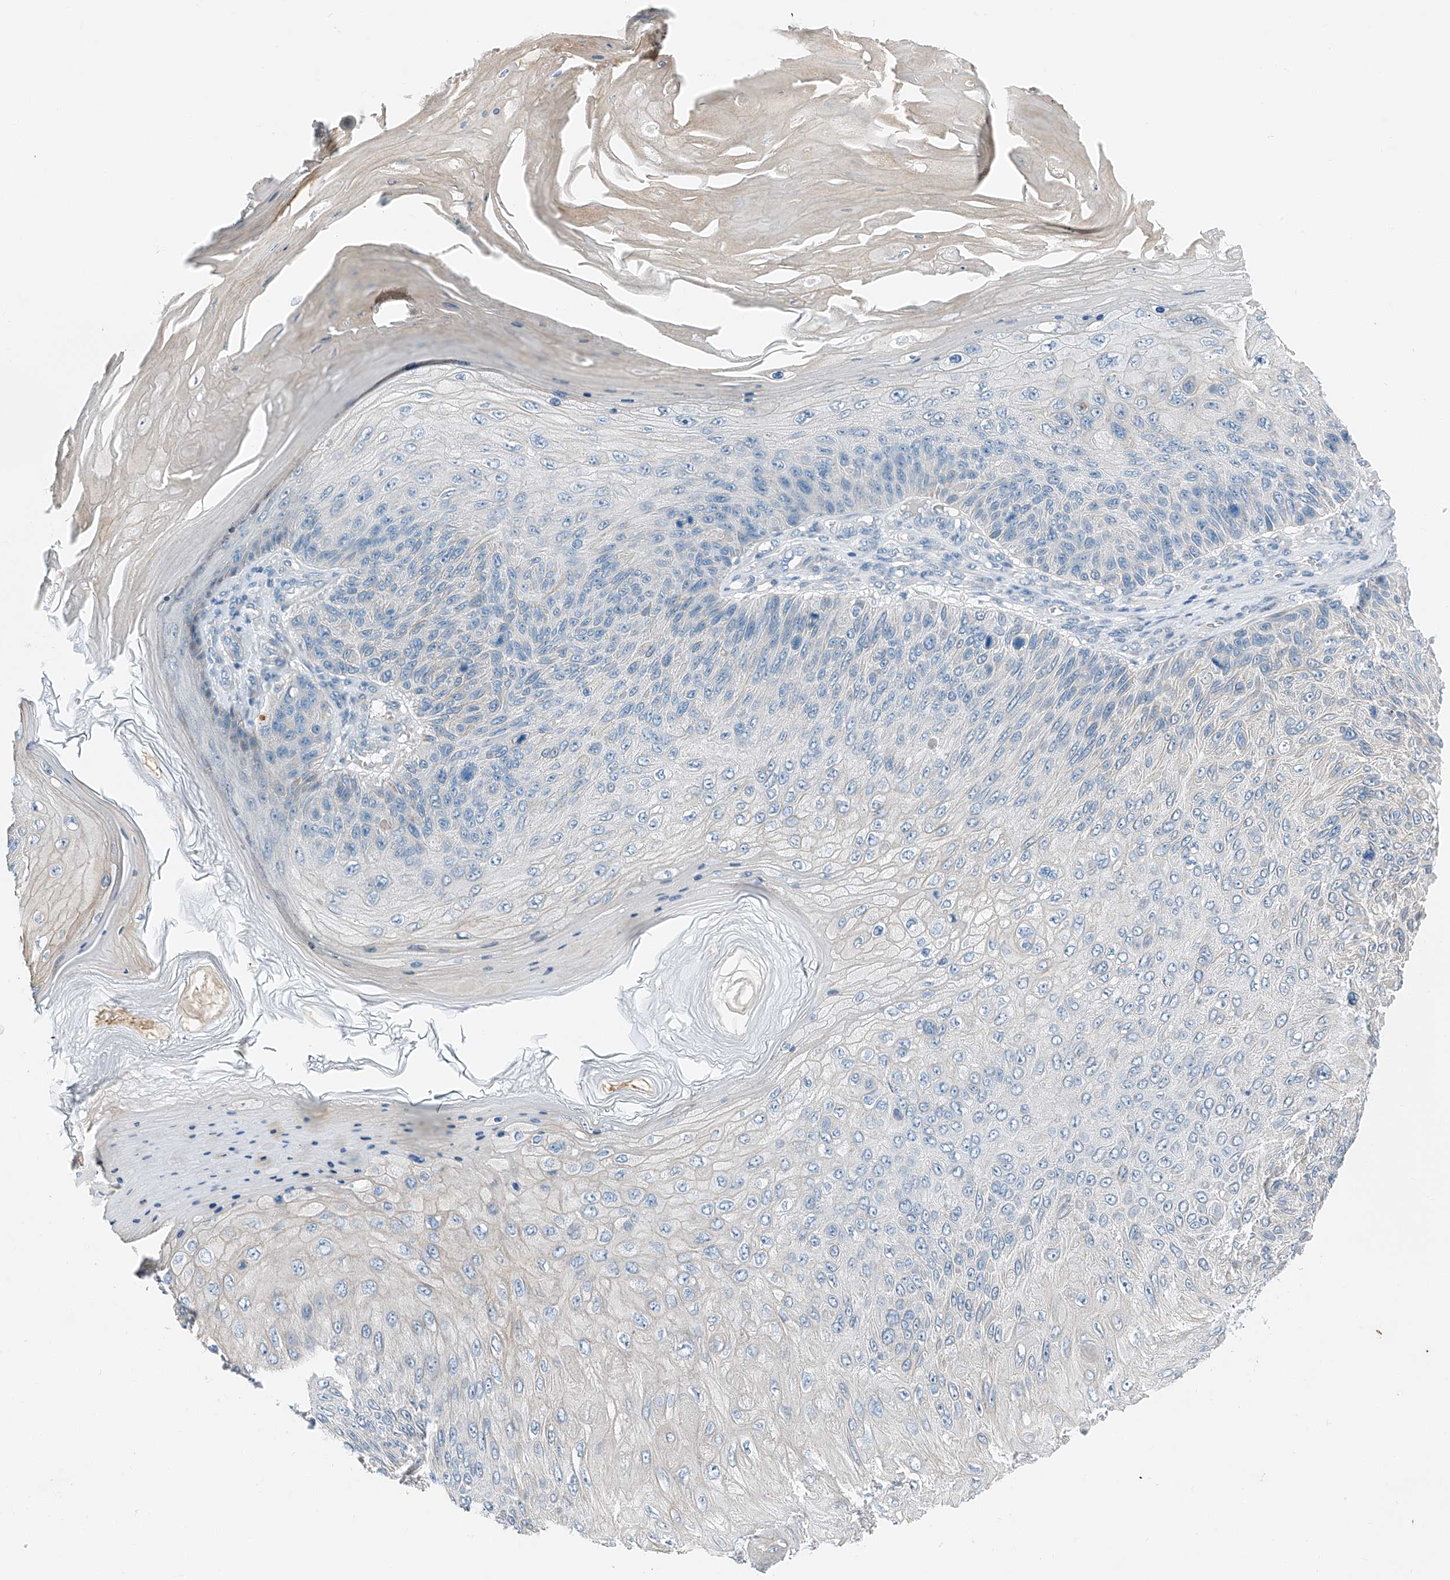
{"staining": {"intensity": "negative", "quantity": "none", "location": "none"}, "tissue": "skin cancer", "cell_type": "Tumor cells", "image_type": "cancer", "snomed": [{"axis": "morphology", "description": "Squamous cell carcinoma, NOS"}, {"axis": "topography", "description": "Skin"}], "caption": "Immunohistochemistry (IHC) histopathology image of skin cancer stained for a protein (brown), which shows no positivity in tumor cells. The staining was performed using DAB (3,3'-diaminobenzidine) to visualize the protein expression in brown, while the nuclei were stained in blue with hematoxylin (Magnification: 20x).", "gene": "MDGA1", "patient": {"sex": "female", "age": 88}}